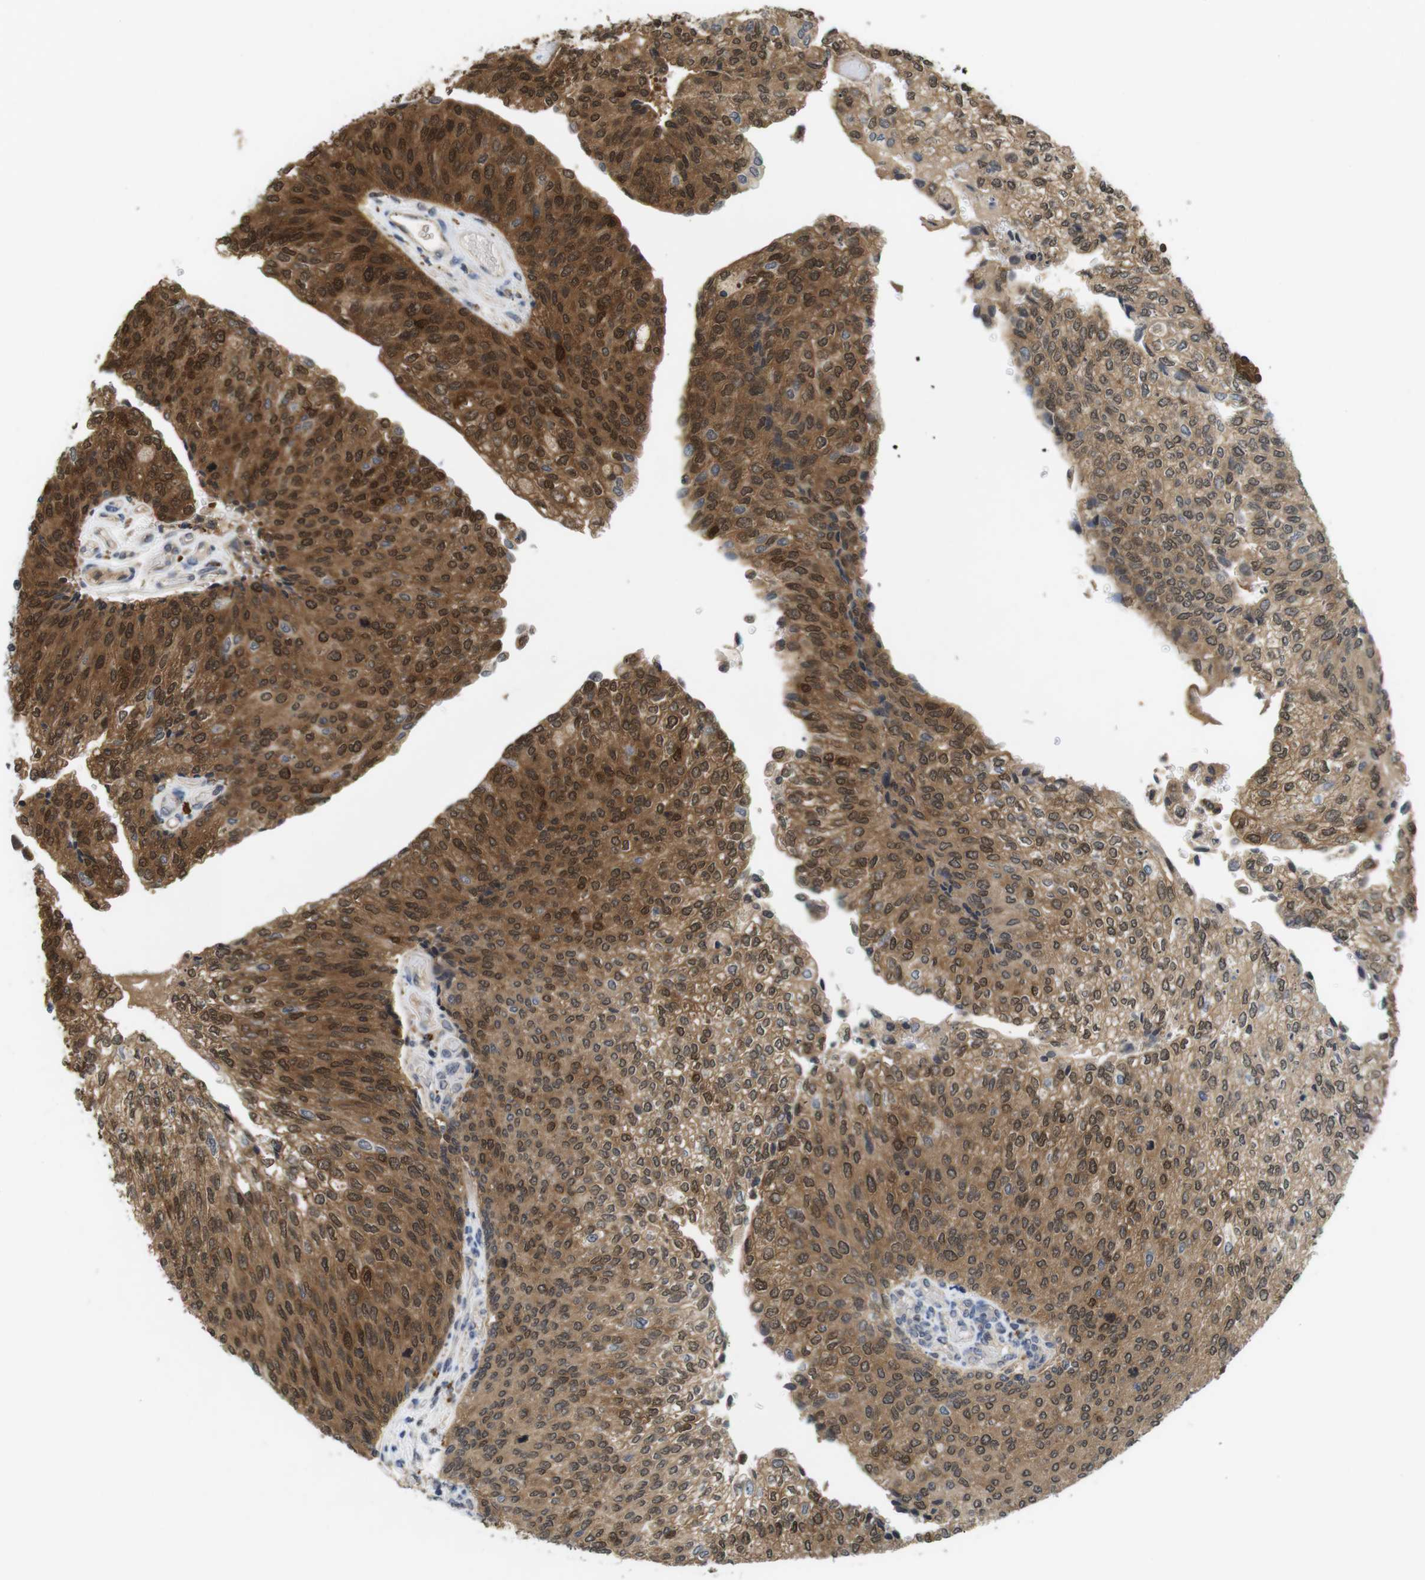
{"staining": {"intensity": "moderate", "quantity": ">75%", "location": "cytoplasmic/membranous,nuclear"}, "tissue": "urothelial cancer", "cell_type": "Tumor cells", "image_type": "cancer", "snomed": [{"axis": "morphology", "description": "Urothelial carcinoma, Low grade"}, {"axis": "topography", "description": "Urinary bladder"}], "caption": "A micrograph of low-grade urothelial carcinoma stained for a protein displays moderate cytoplasmic/membranous and nuclear brown staining in tumor cells. Immunohistochemistry stains the protein of interest in brown and the nuclei are stained blue.", "gene": "FADD", "patient": {"sex": "female", "age": 79}}